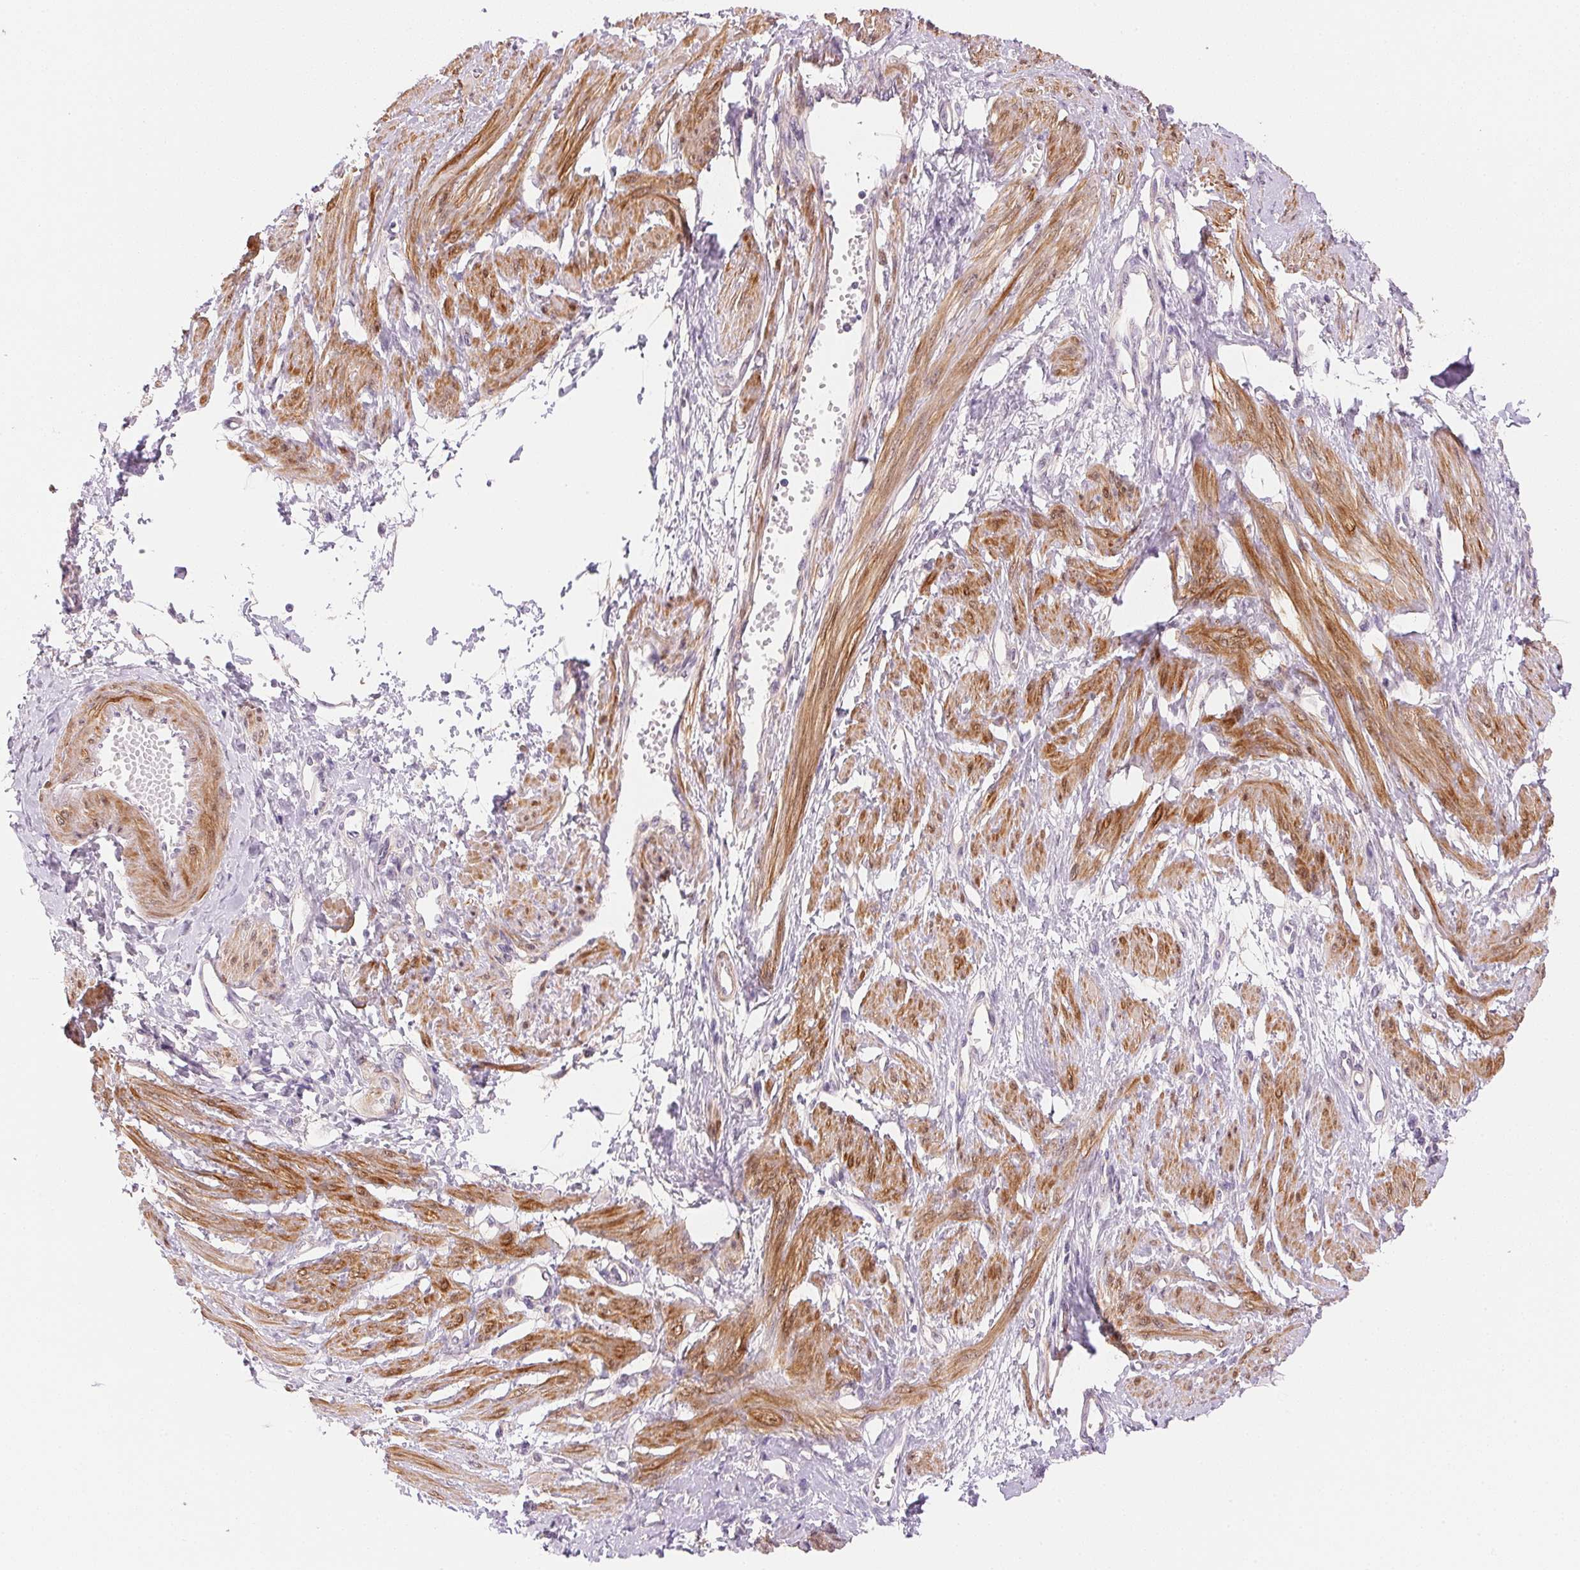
{"staining": {"intensity": "moderate", "quantity": ">75%", "location": "cytoplasmic/membranous"}, "tissue": "smooth muscle", "cell_type": "Smooth muscle cells", "image_type": "normal", "snomed": [{"axis": "morphology", "description": "Normal tissue, NOS"}, {"axis": "topography", "description": "Smooth muscle"}, {"axis": "topography", "description": "Uterus"}], "caption": "Smooth muscle stained for a protein demonstrates moderate cytoplasmic/membranous positivity in smooth muscle cells. (DAB (3,3'-diaminobenzidine) = brown stain, brightfield microscopy at high magnification).", "gene": "SMTN", "patient": {"sex": "female", "age": 39}}